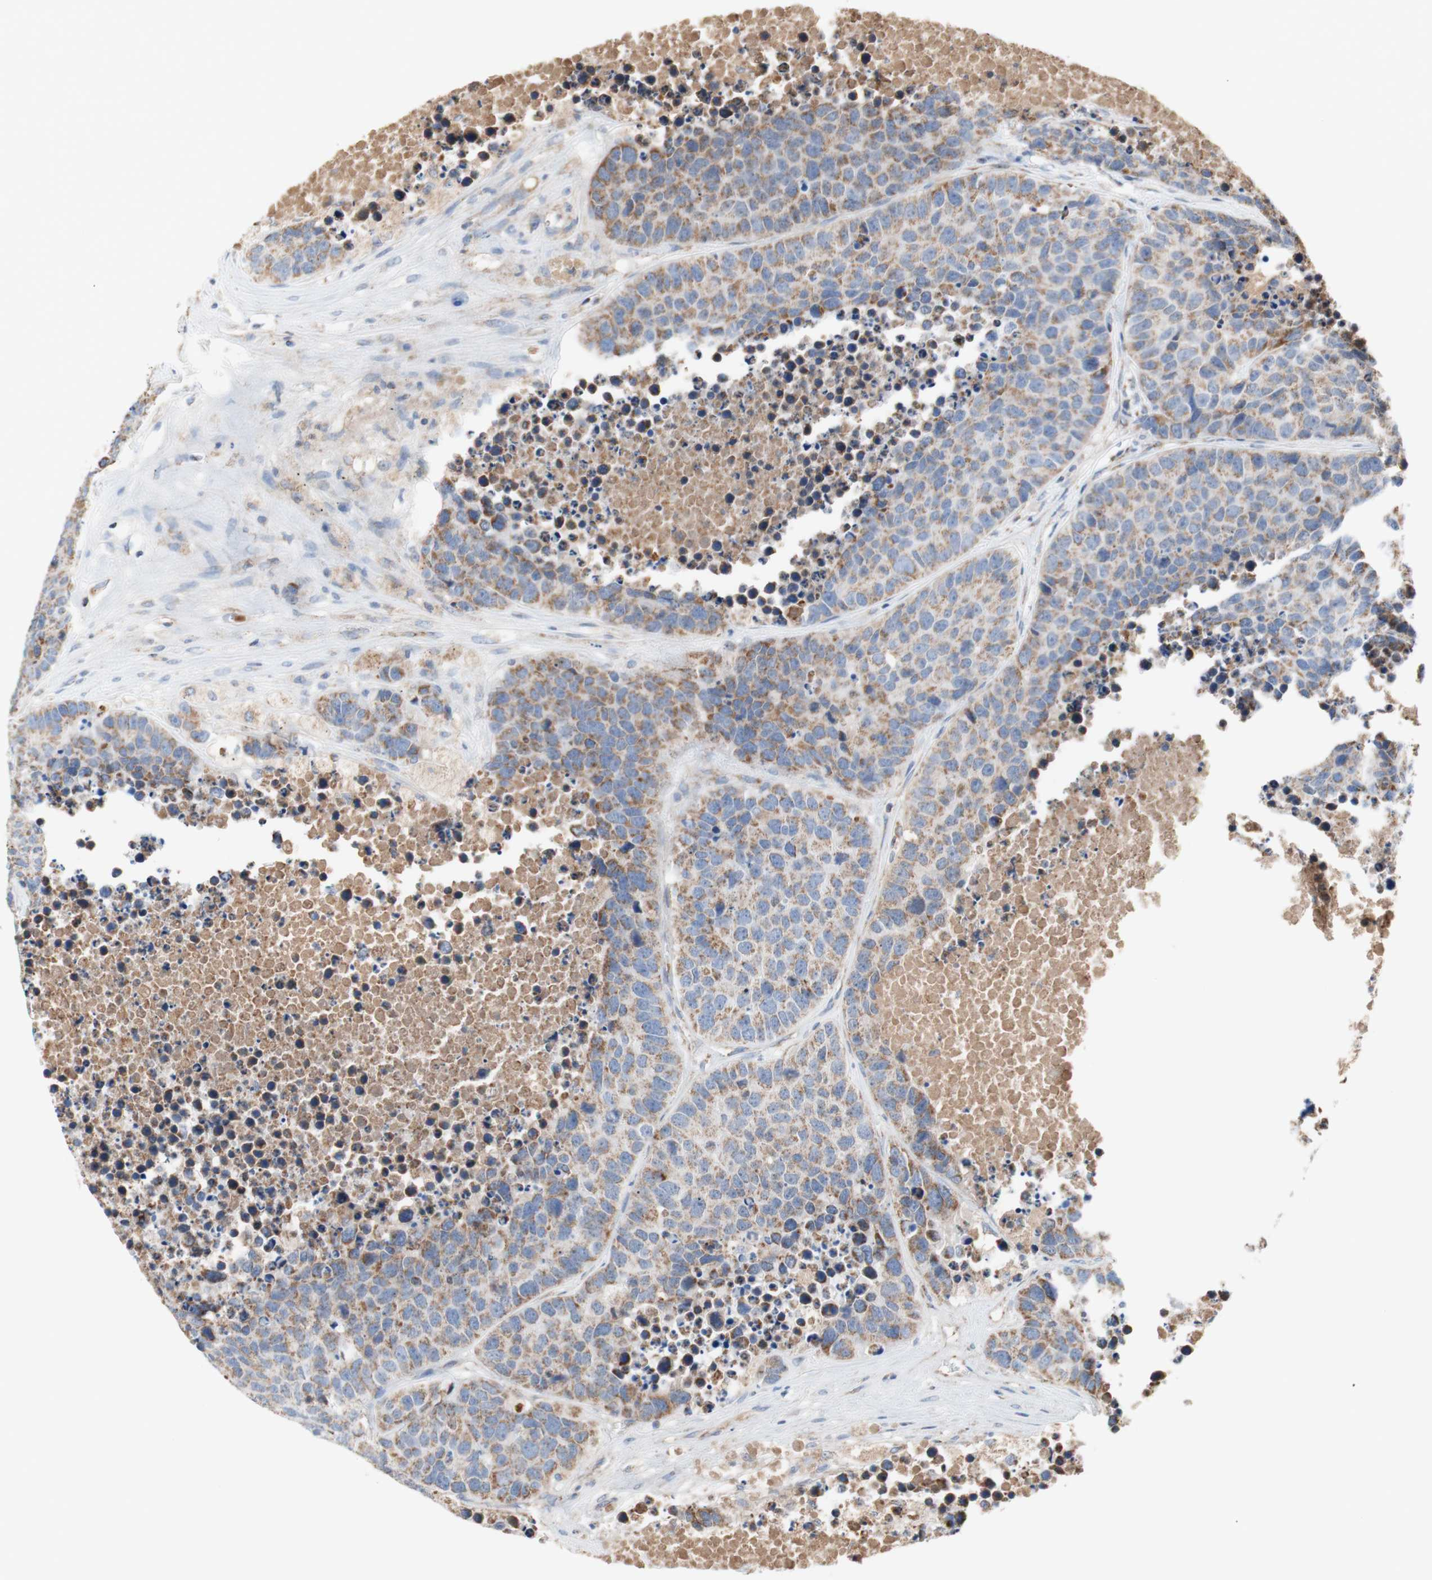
{"staining": {"intensity": "moderate", "quantity": "25%-75%", "location": "cytoplasmic/membranous"}, "tissue": "carcinoid", "cell_type": "Tumor cells", "image_type": "cancer", "snomed": [{"axis": "morphology", "description": "Carcinoid, malignant, NOS"}, {"axis": "topography", "description": "Lung"}], "caption": "Moderate cytoplasmic/membranous protein staining is identified in about 25%-75% of tumor cells in carcinoid.", "gene": "SDHB", "patient": {"sex": "male", "age": 60}}